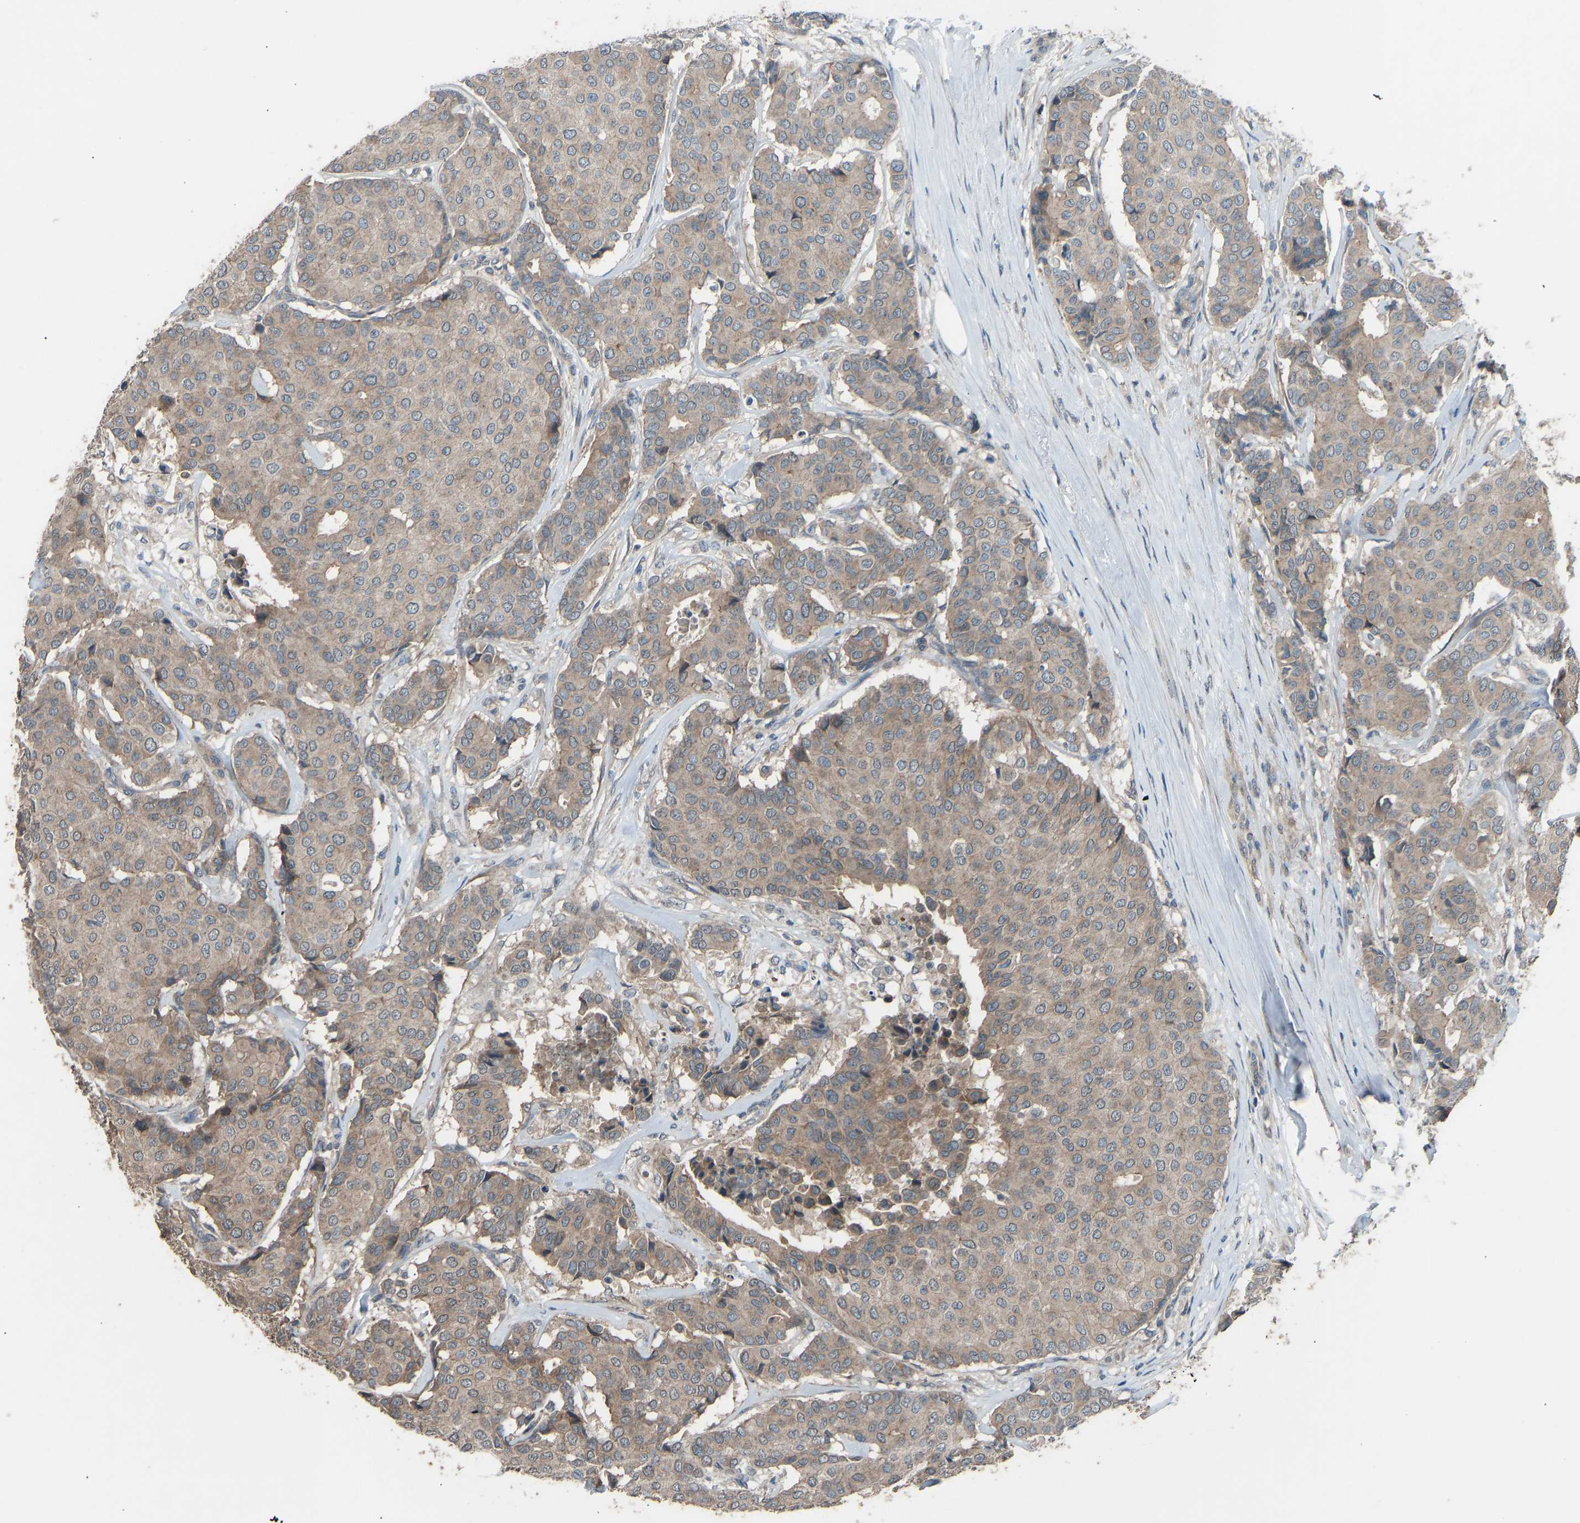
{"staining": {"intensity": "weak", "quantity": ">75%", "location": "cytoplasmic/membranous"}, "tissue": "breast cancer", "cell_type": "Tumor cells", "image_type": "cancer", "snomed": [{"axis": "morphology", "description": "Duct carcinoma"}, {"axis": "topography", "description": "Breast"}], "caption": "A micrograph showing weak cytoplasmic/membranous staining in approximately >75% of tumor cells in invasive ductal carcinoma (breast), as visualized by brown immunohistochemical staining.", "gene": "SLC43A1", "patient": {"sex": "female", "age": 75}}